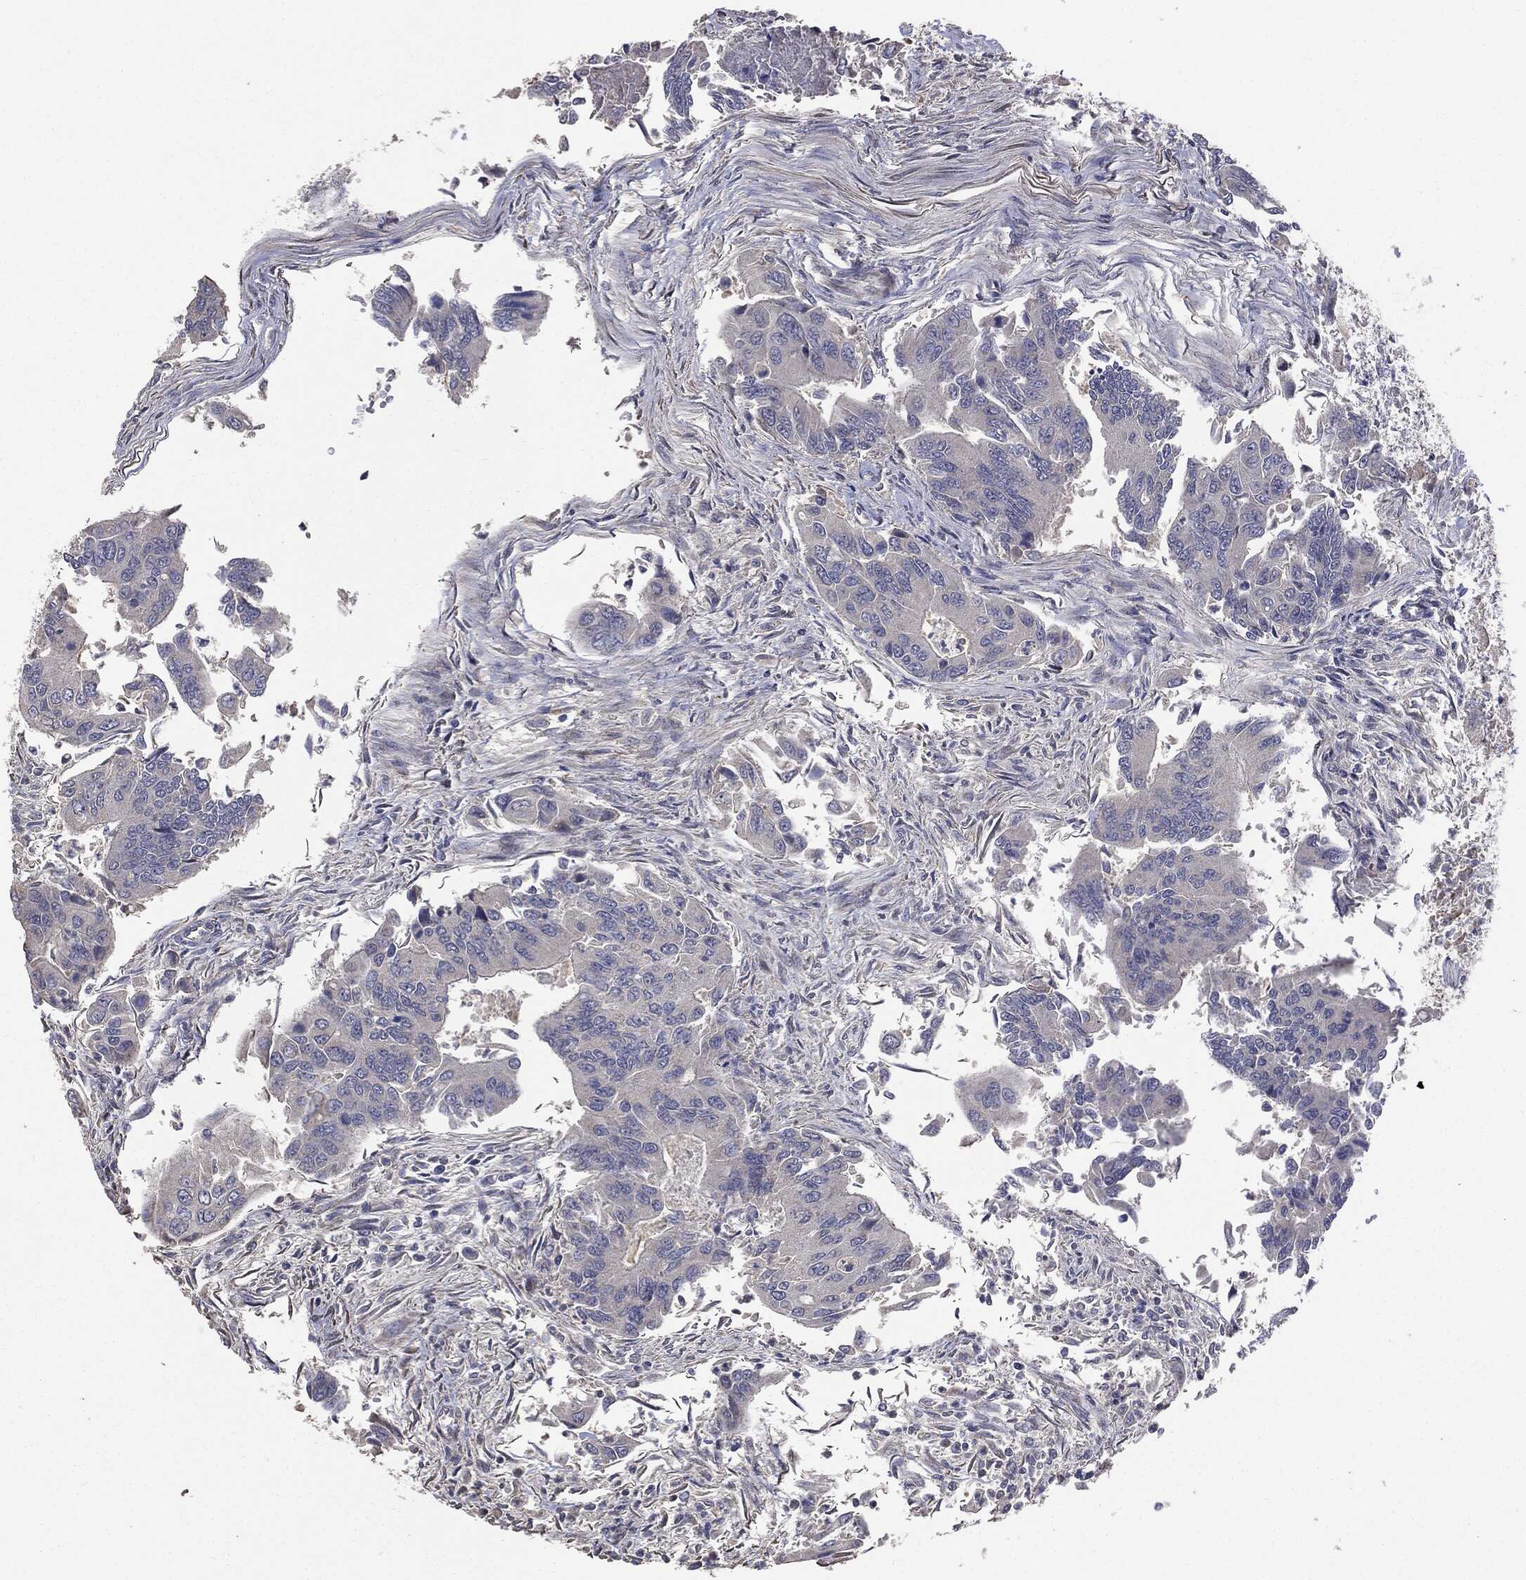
{"staining": {"intensity": "negative", "quantity": "none", "location": "none"}, "tissue": "colorectal cancer", "cell_type": "Tumor cells", "image_type": "cancer", "snomed": [{"axis": "morphology", "description": "Adenocarcinoma, NOS"}, {"axis": "topography", "description": "Colon"}], "caption": "Micrograph shows no protein staining in tumor cells of colorectal adenocarcinoma tissue.", "gene": "MTOR", "patient": {"sex": "female", "age": 67}}